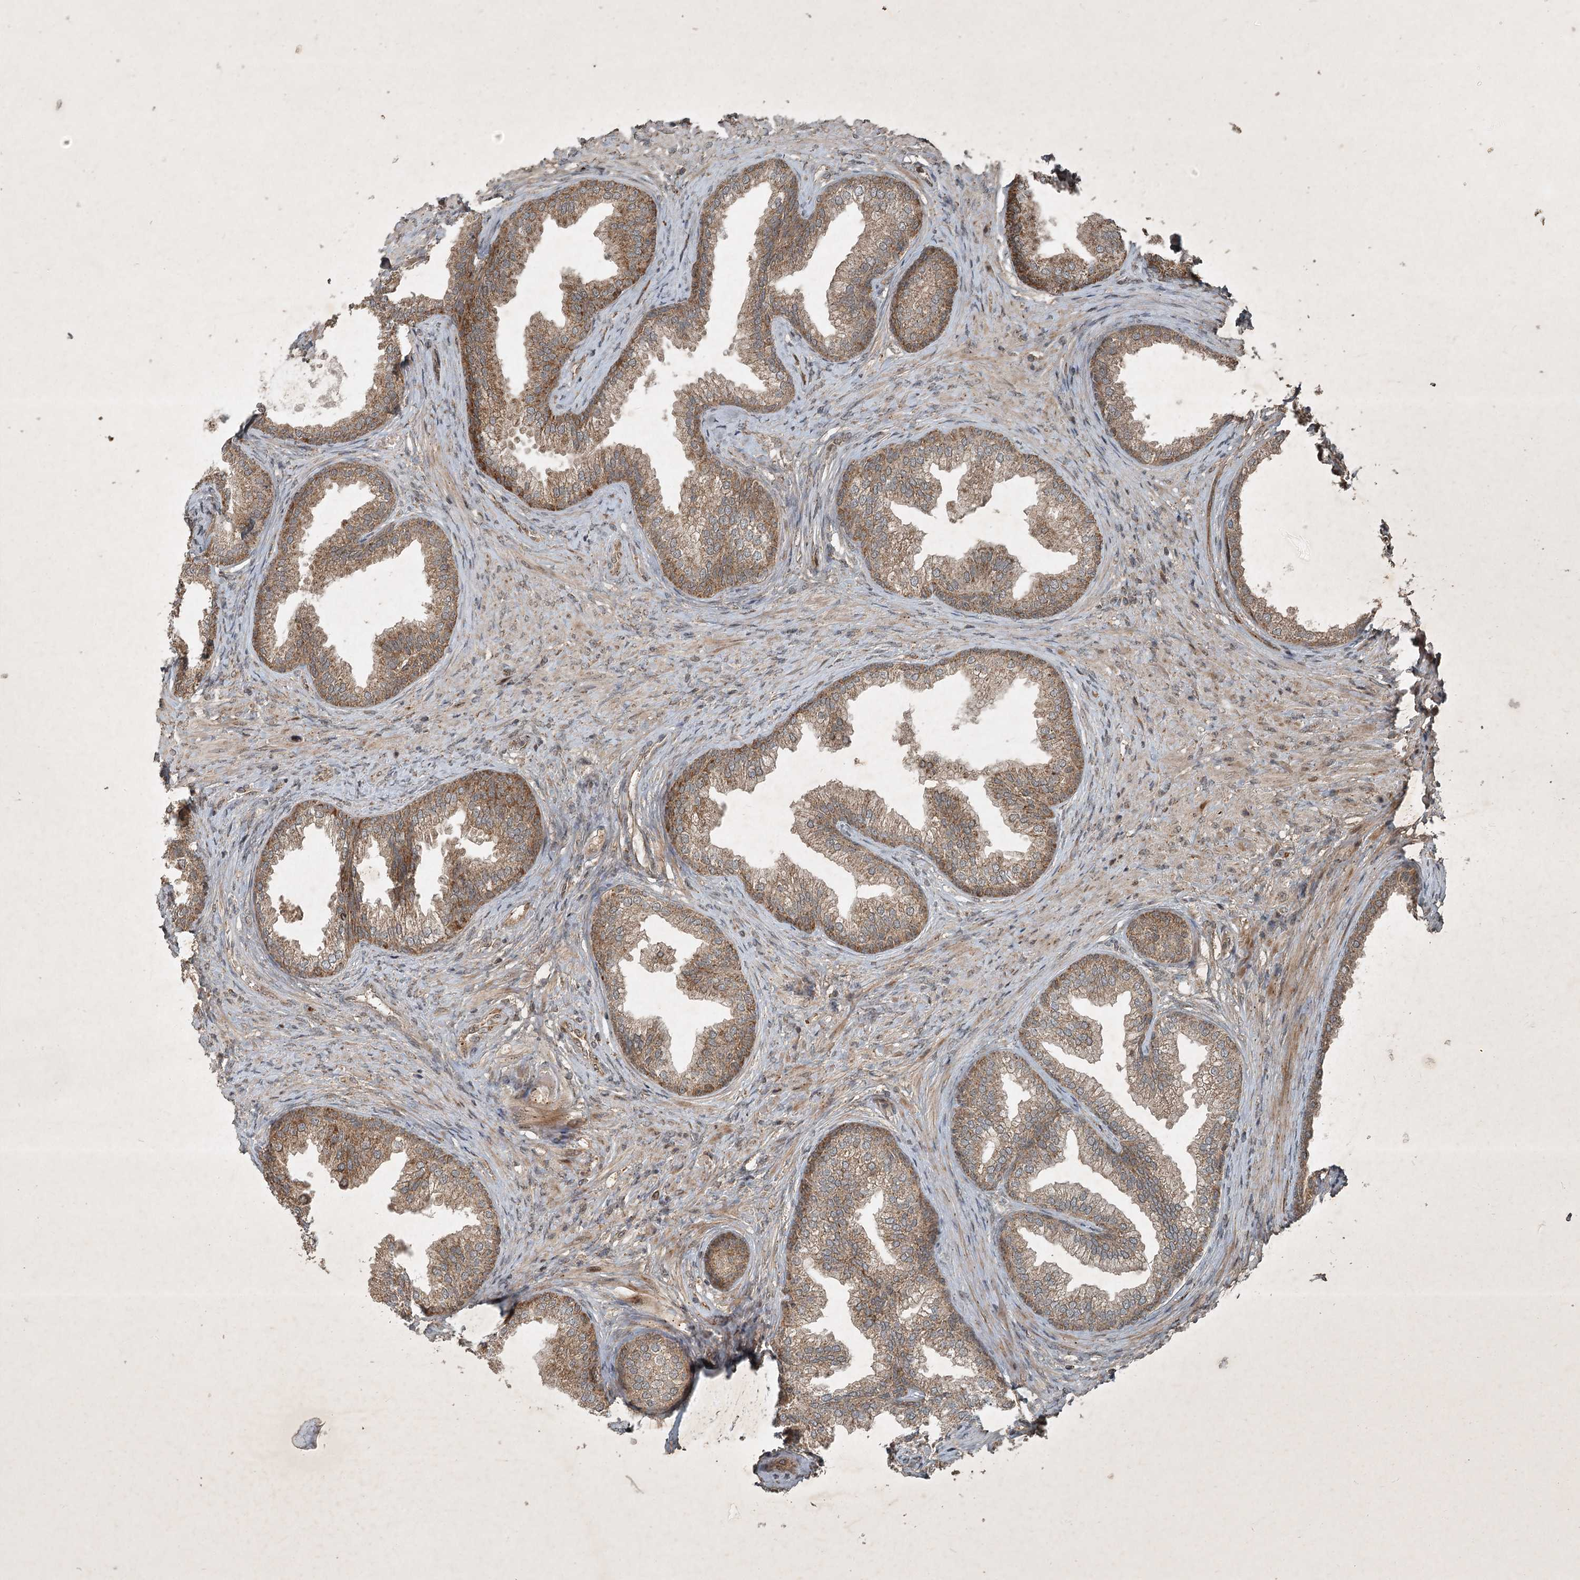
{"staining": {"intensity": "moderate", "quantity": ">75%", "location": "cytoplasmic/membranous"}, "tissue": "prostate", "cell_type": "Glandular cells", "image_type": "normal", "snomed": [{"axis": "morphology", "description": "Normal tissue, NOS"}, {"axis": "topography", "description": "Prostate"}], "caption": "The histopathology image shows staining of normal prostate, revealing moderate cytoplasmic/membranous protein expression (brown color) within glandular cells. The protein is stained brown, and the nuclei are stained in blue (DAB IHC with brightfield microscopy, high magnification).", "gene": "UNC93A", "patient": {"sex": "male", "age": 76}}